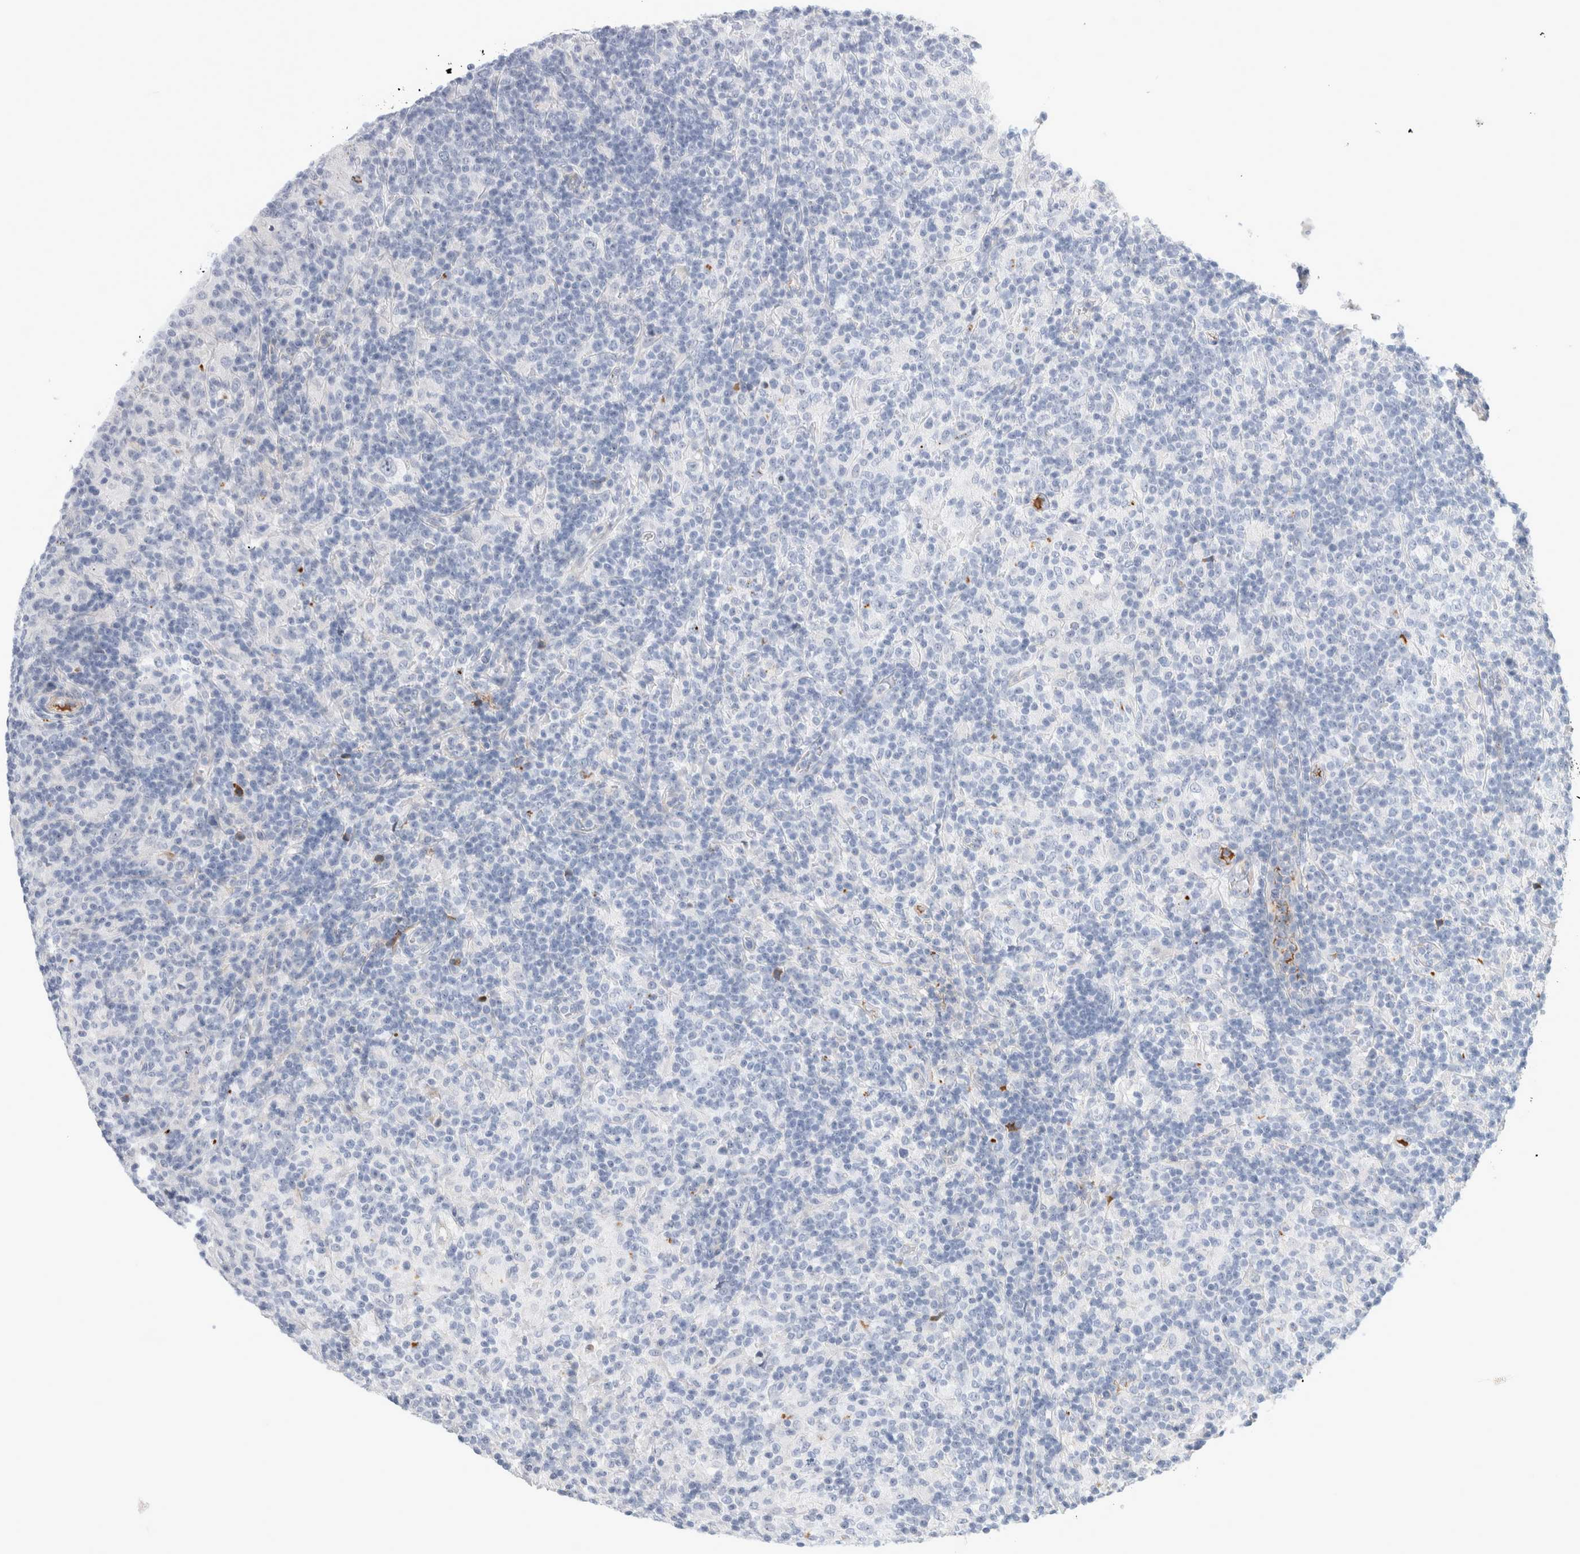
{"staining": {"intensity": "negative", "quantity": "none", "location": "none"}, "tissue": "lymphoma", "cell_type": "Tumor cells", "image_type": "cancer", "snomed": [{"axis": "morphology", "description": "Hodgkin's disease, NOS"}, {"axis": "topography", "description": "Lymph node"}], "caption": "IHC of human Hodgkin's disease shows no staining in tumor cells. (Brightfield microscopy of DAB IHC at high magnification).", "gene": "ECHDC2", "patient": {"sex": "male", "age": 70}}